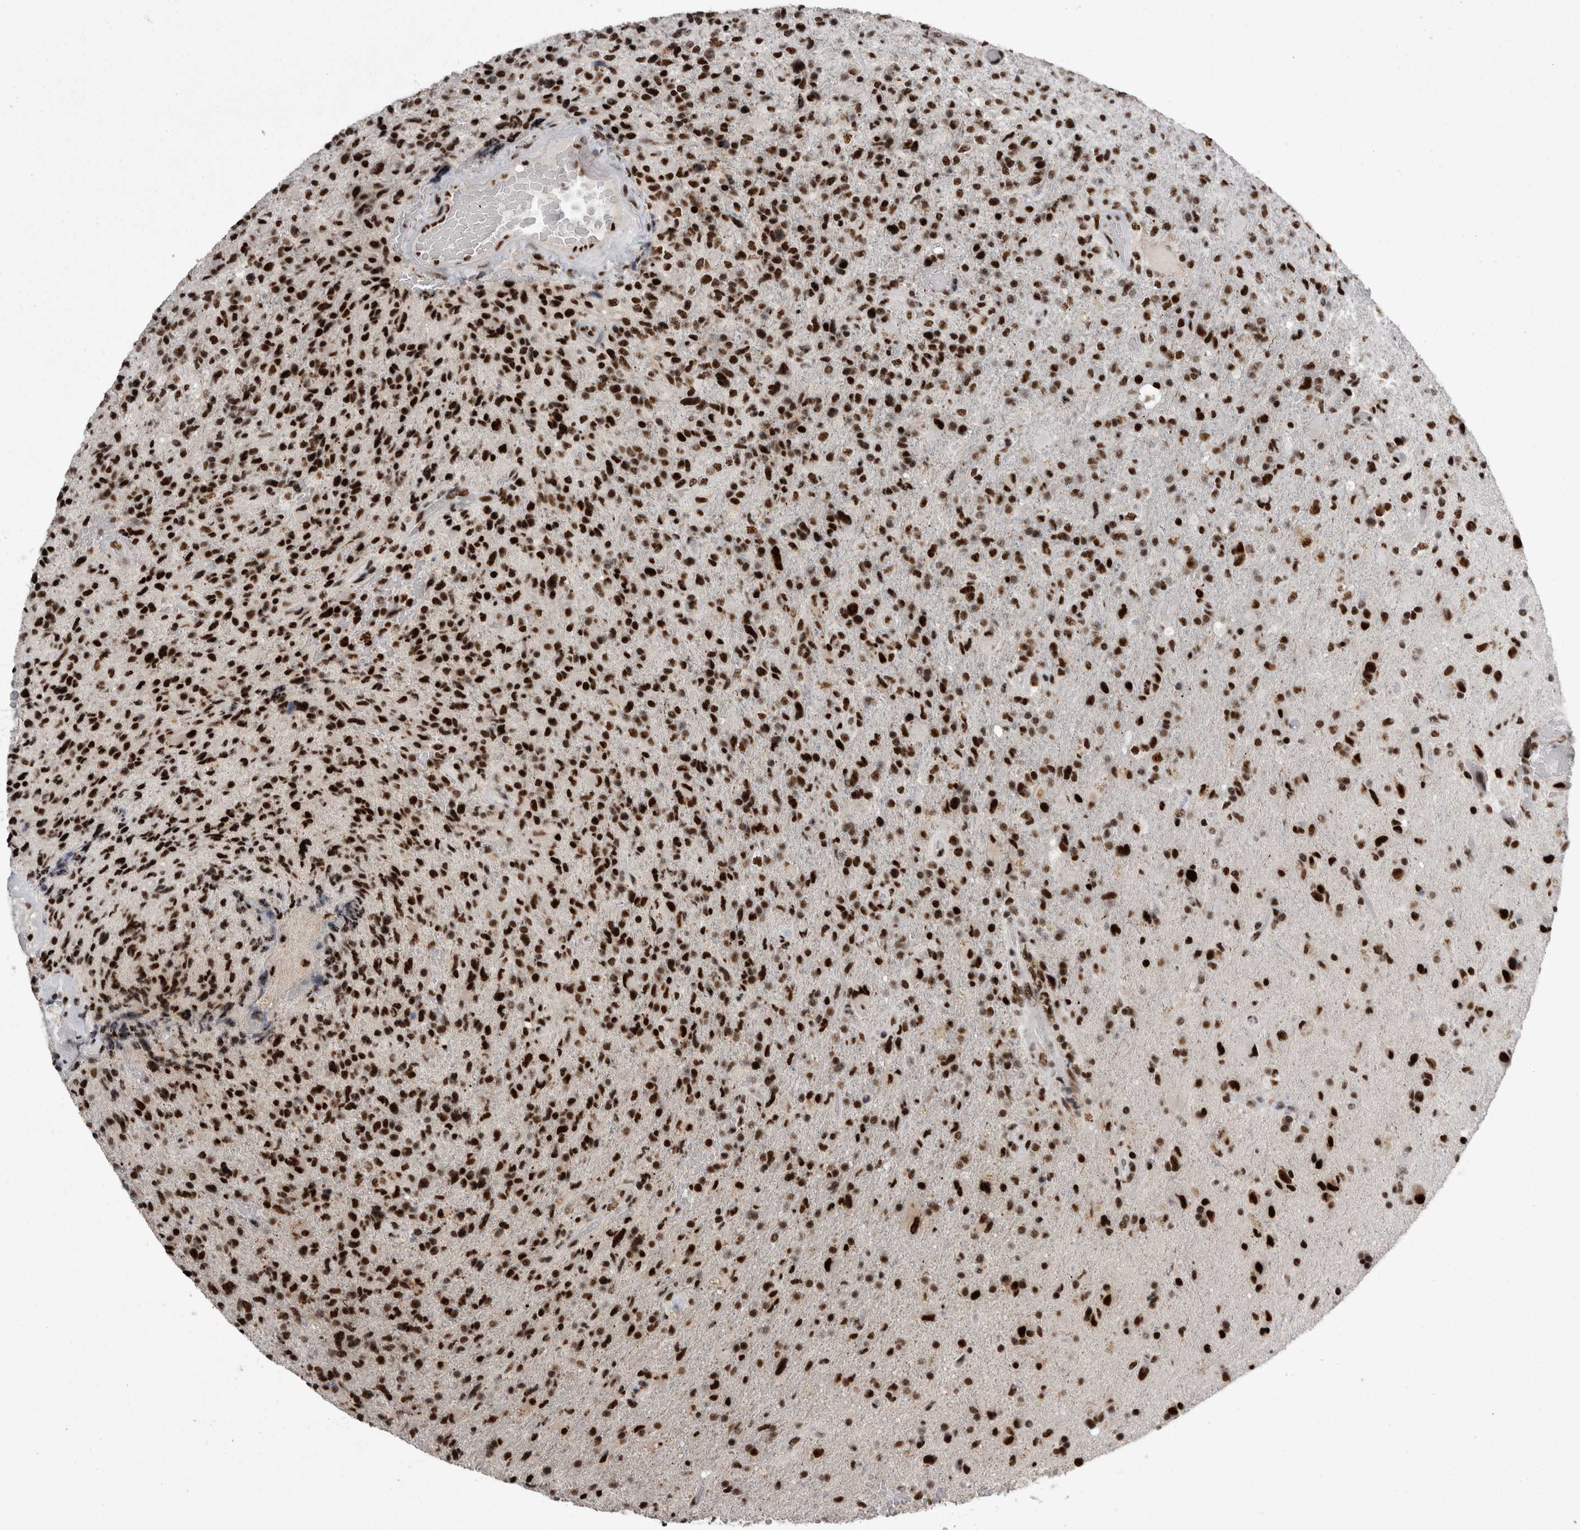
{"staining": {"intensity": "strong", "quantity": ">75%", "location": "nuclear"}, "tissue": "glioma", "cell_type": "Tumor cells", "image_type": "cancer", "snomed": [{"axis": "morphology", "description": "Glioma, malignant, High grade"}, {"axis": "topography", "description": "Brain"}], "caption": "Protein expression by immunohistochemistry (IHC) displays strong nuclear staining in approximately >75% of tumor cells in glioma. The protein is shown in brown color, while the nuclei are stained blue.", "gene": "SNRNP40", "patient": {"sex": "male", "age": 72}}